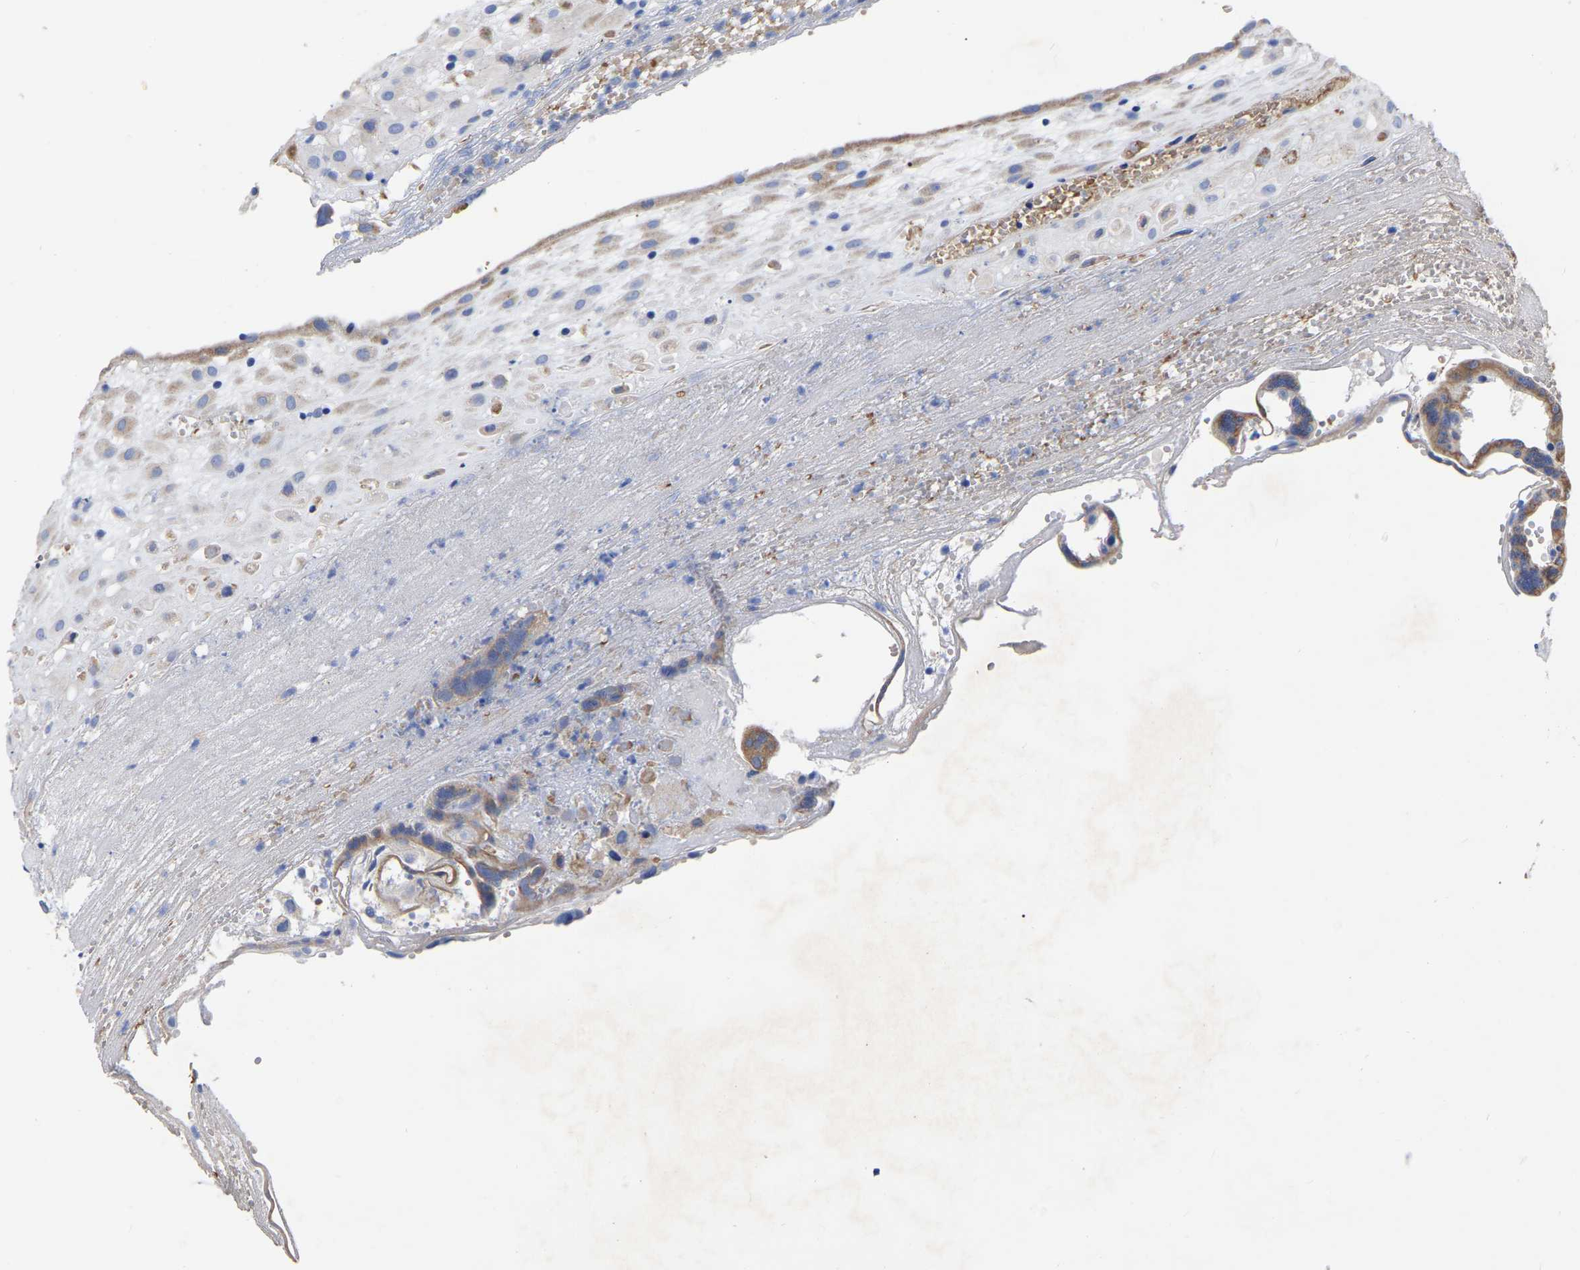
{"staining": {"intensity": "weak", "quantity": "25%-75%", "location": "cytoplasmic/membranous"}, "tissue": "placenta", "cell_type": "Decidual cells", "image_type": "normal", "snomed": [{"axis": "morphology", "description": "Normal tissue, NOS"}, {"axis": "topography", "description": "Placenta"}], "caption": "A brown stain shows weak cytoplasmic/membranous expression of a protein in decidual cells of benign placenta. The staining was performed using DAB to visualize the protein expression in brown, while the nuclei were stained in blue with hematoxylin (Magnification: 20x).", "gene": "GDF3", "patient": {"sex": "female", "age": 18}}